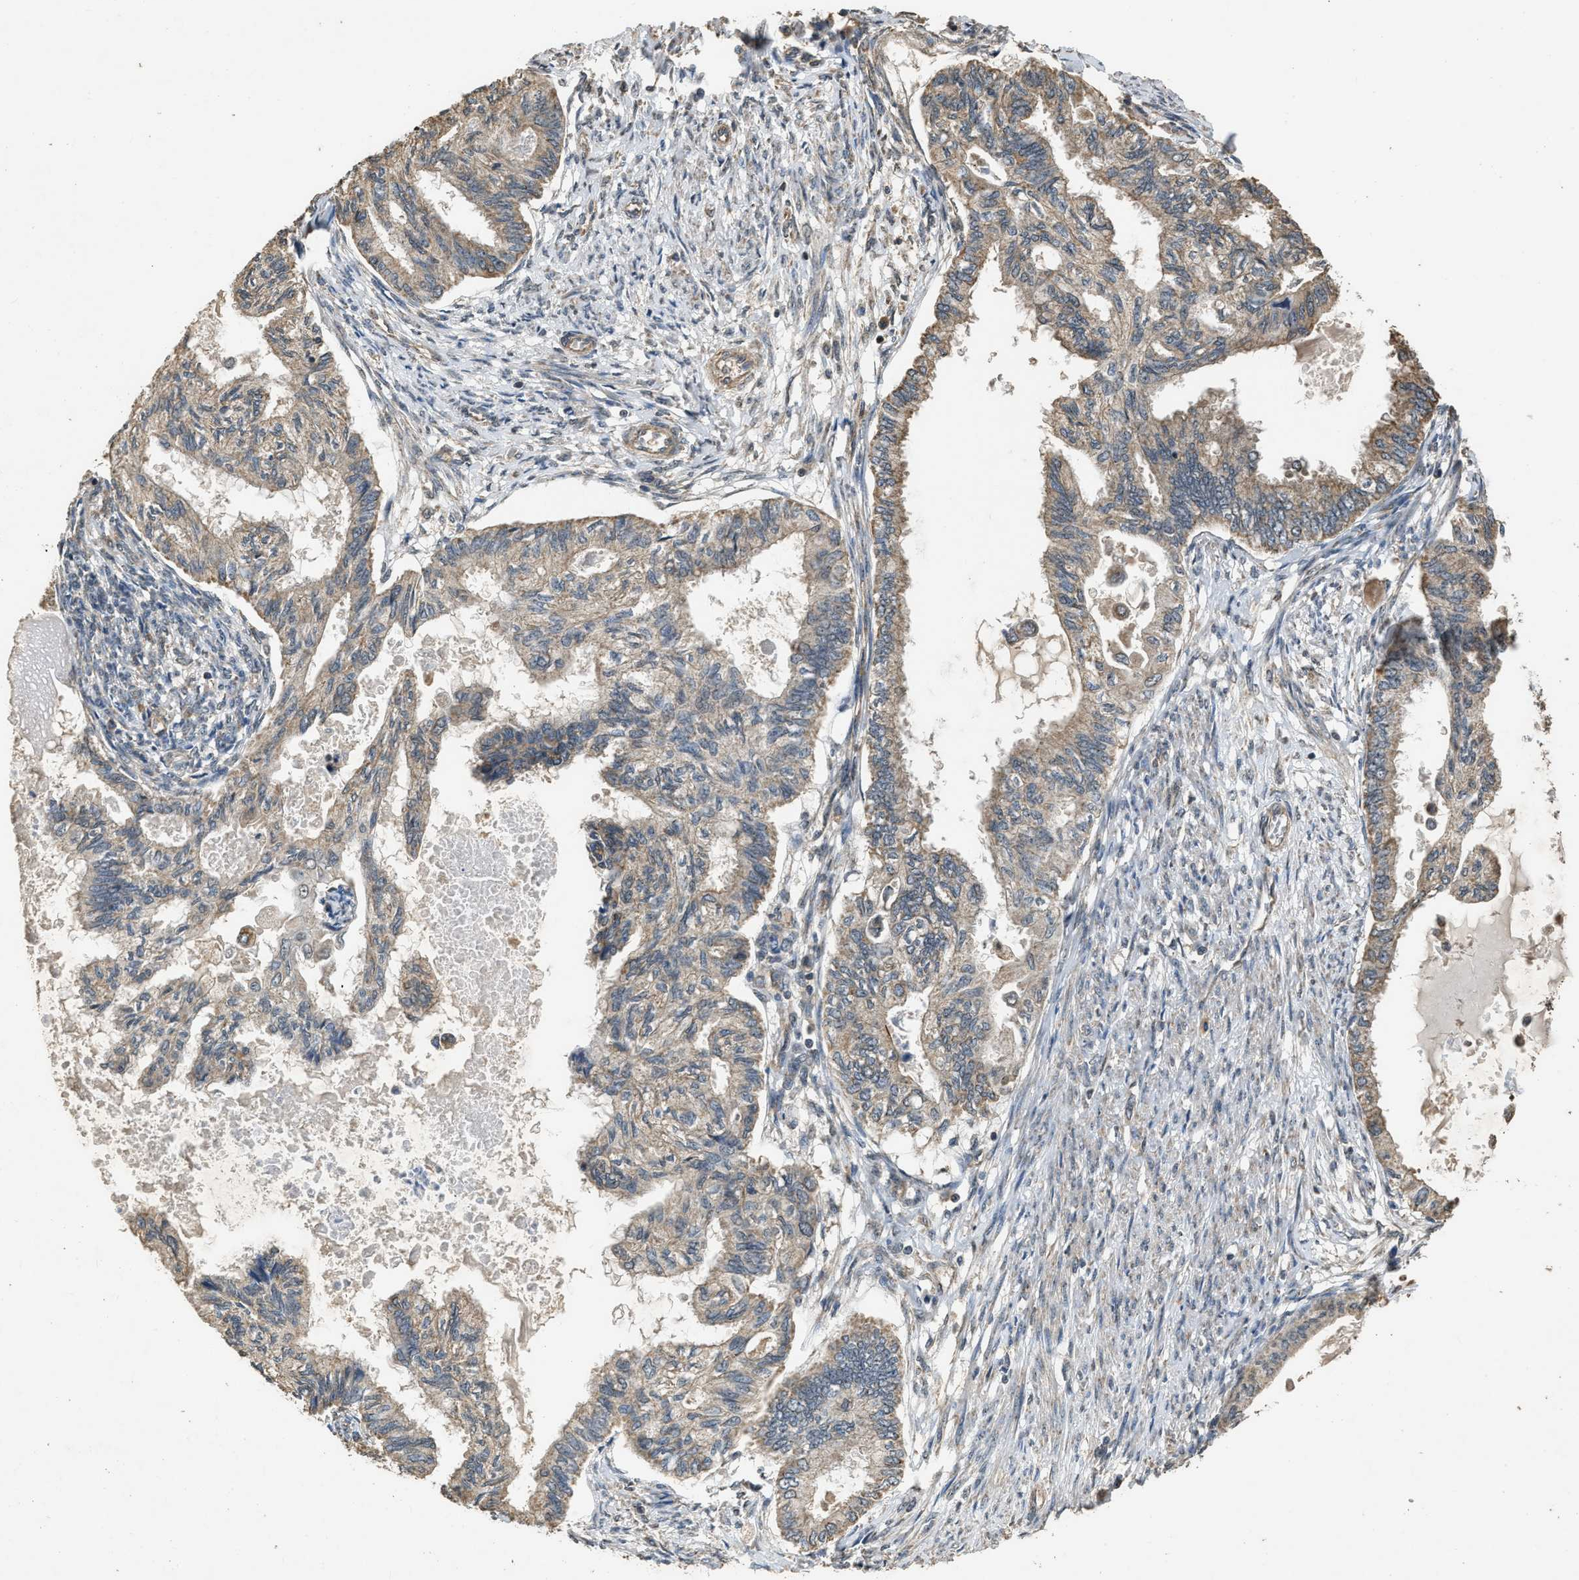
{"staining": {"intensity": "weak", "quantity": ">75%", "location": "cytoplasmic/membranous"}, "tissue": "cervical cancer", "cell_type": "Tumor cells", "image_type": "cancer", "snomed": [{"axis": "morphology", "description": "Normal tissue, NOS"}, {"axis": "morphology", "description": "Adenocarcinoma, NOS"}, {"axis": "topography", "description": "Cervix"}, {"axis": "topography", "description": "Endometrium"}], "caption": "Human cervical adenocarcinoma stained with a brown dye demonstrates weak cytoplasmic/membranous positive staining in approximately >75% of tumor cells.", "gene": "DENND6B", "patient": {"sex": "female", "age": 86}}